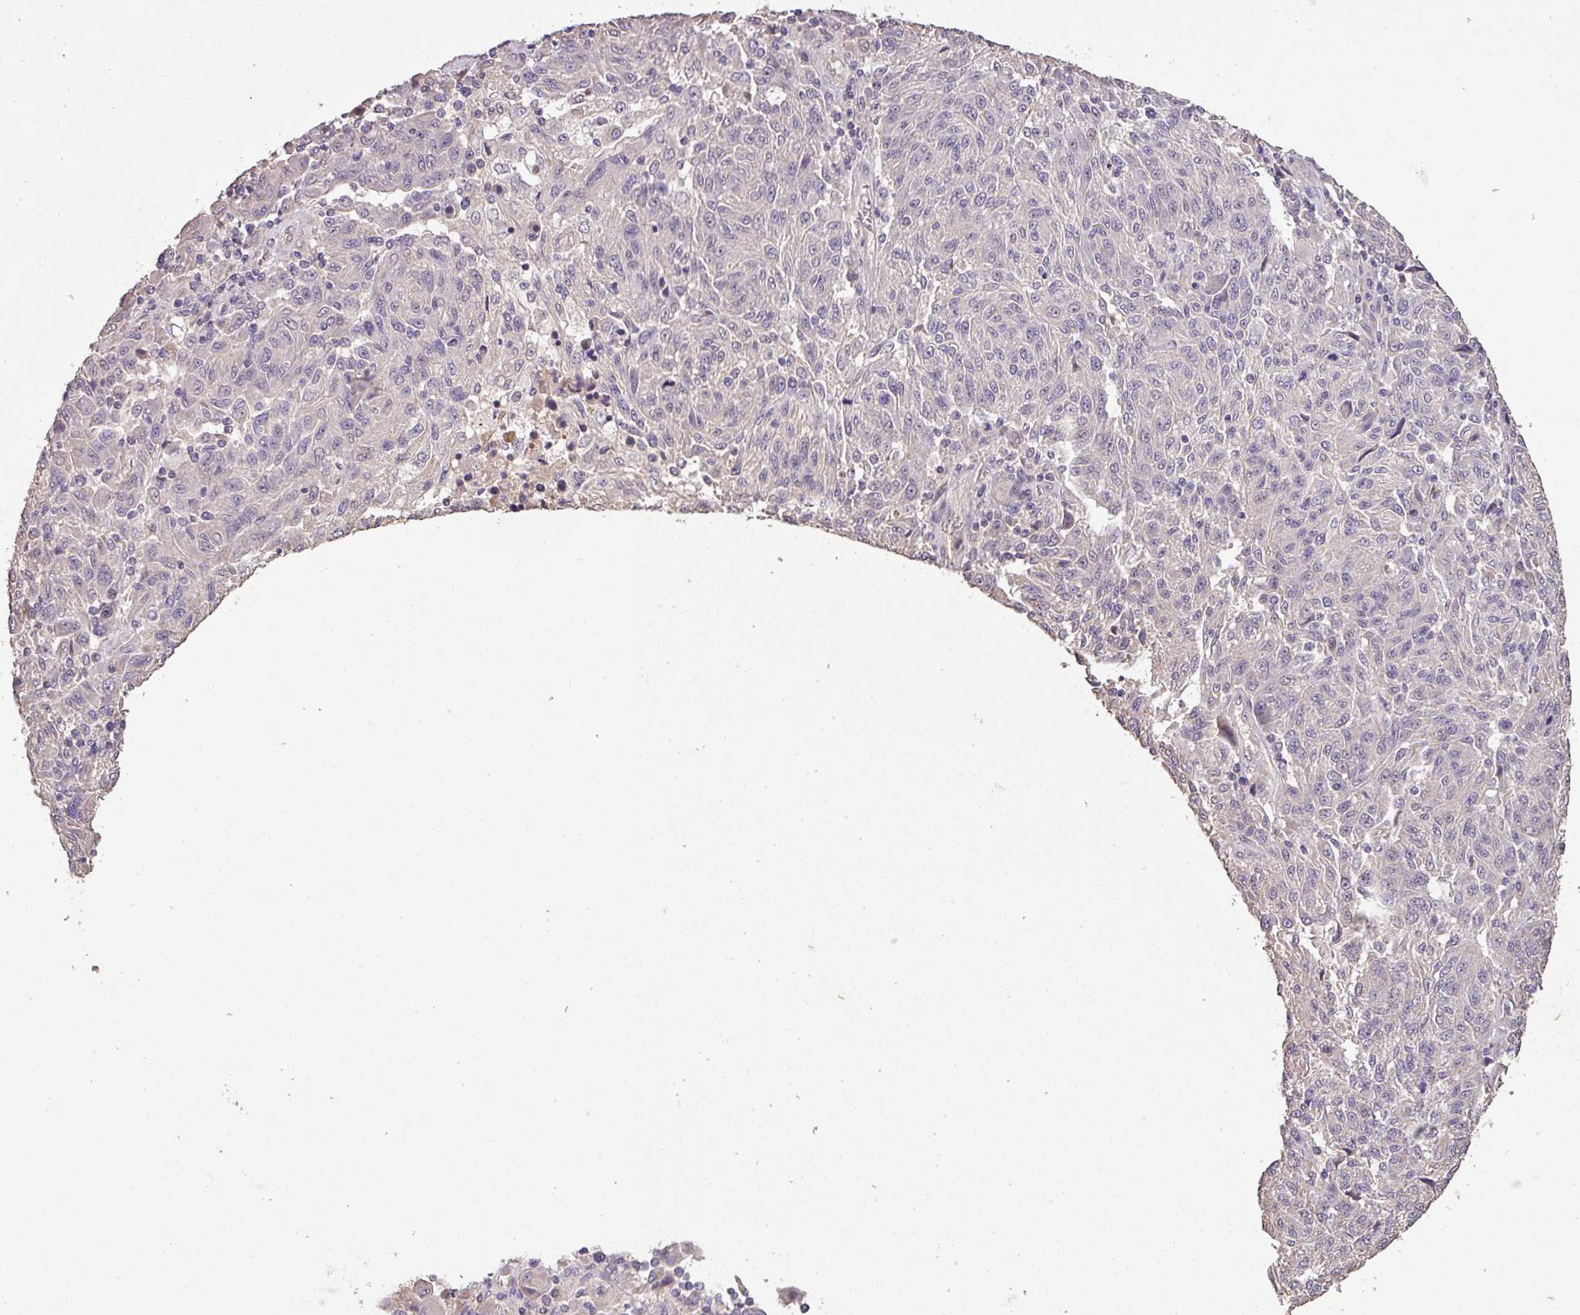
{"staining": {"intensity": "negative", "quantity": "none", "location": "none"}, "tissue": "melanoma", "cell_type": "Tumor cells", "image_type": "cancer", "snomed": [{"axis": "morphology", "description": "Malignant melanoma, NOS"}, {"axis": "topography", "description": "Skin"}], "caption": "Melanoma stained for a protein using immunohistochemistry (IHC) demonstrates no positivity tumor cells.", "gene": "ISLR", "patient": {"sex": "male", "age": 53}}